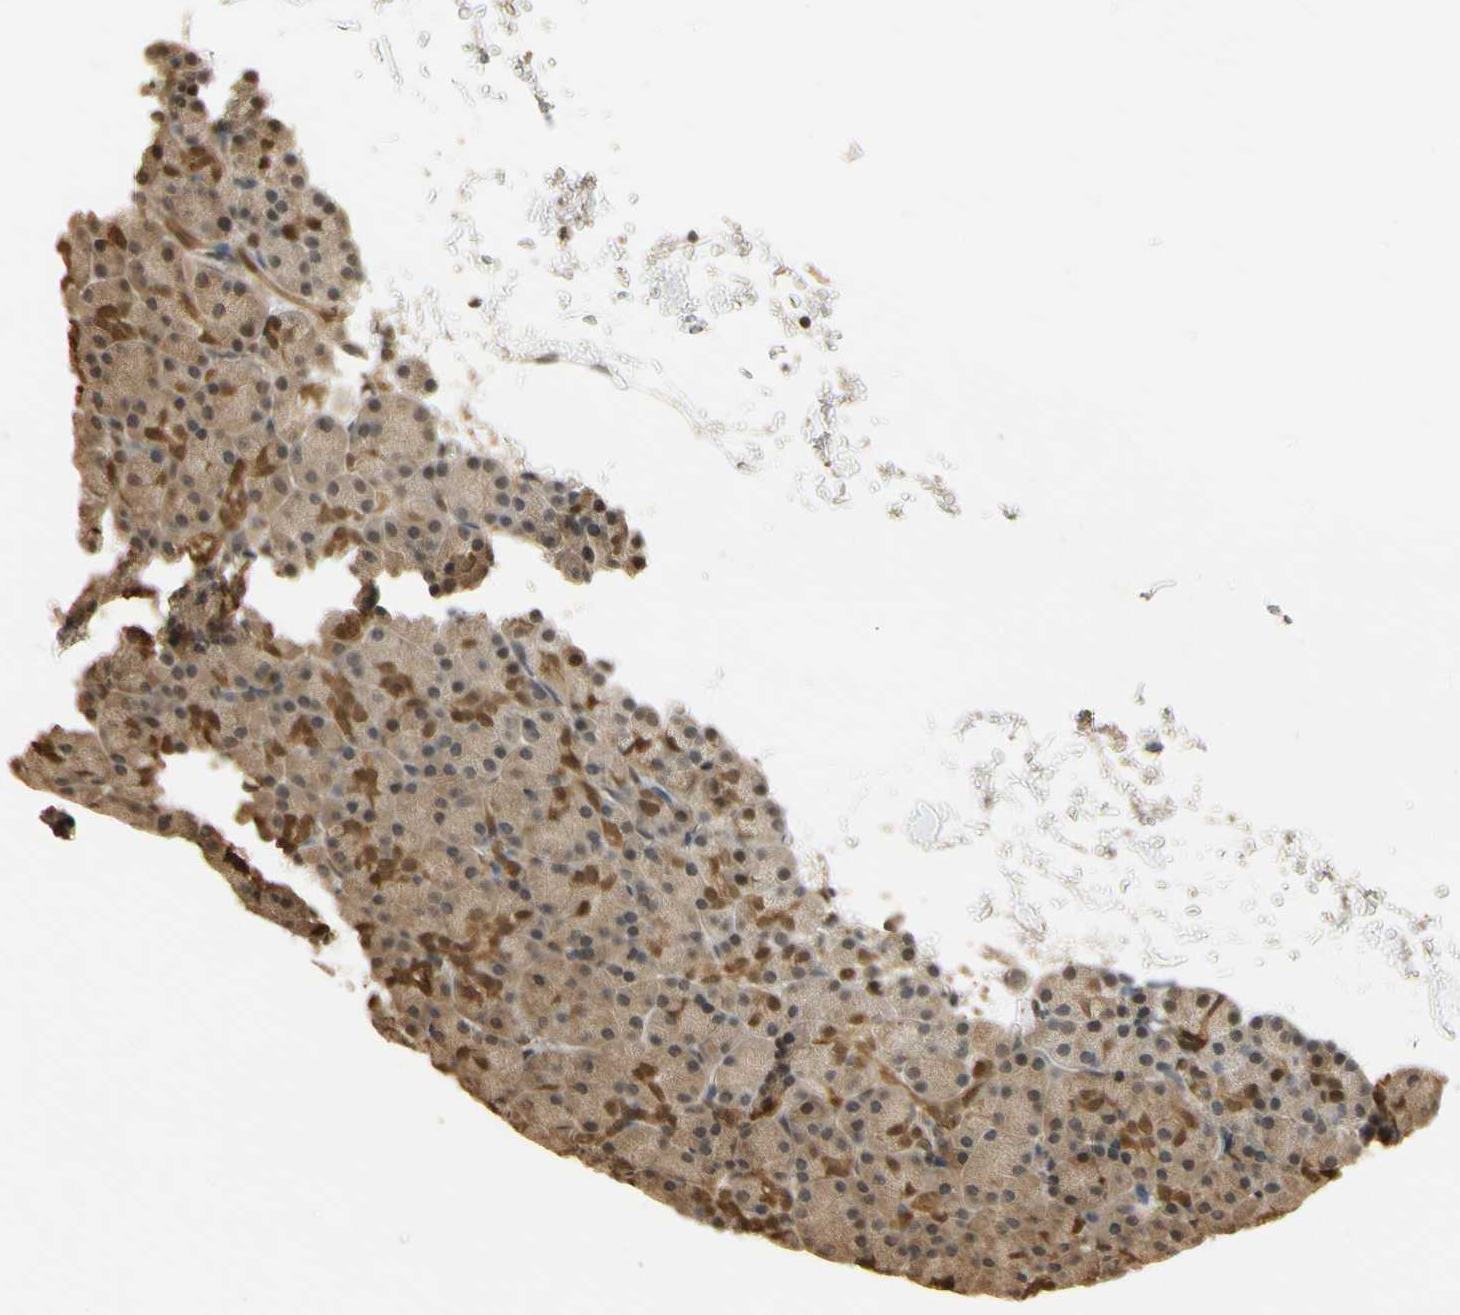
{"staining": {"intensity": "moderate", "quantity": ">75%", "location": "cytoplasmic/membranous"}, "tissue": "pancreas", "cell_type": "Exocrine glandular cells", "image_type": "normal", "snomed": [{"axis": "morphology", "description": "Normal tissue, NOS"}, {"axis": "topography", "description": "Pancreas"}], "caption": "The micrograph reveals immunohistochemical staining of unremarkable pancreas. There is moderate cytoplasmic/membranous staining is identified in approximately >75% of exocrine glandular cells.", "gene": "SOD1", "patient": {"sex": "female", "age": 43}}